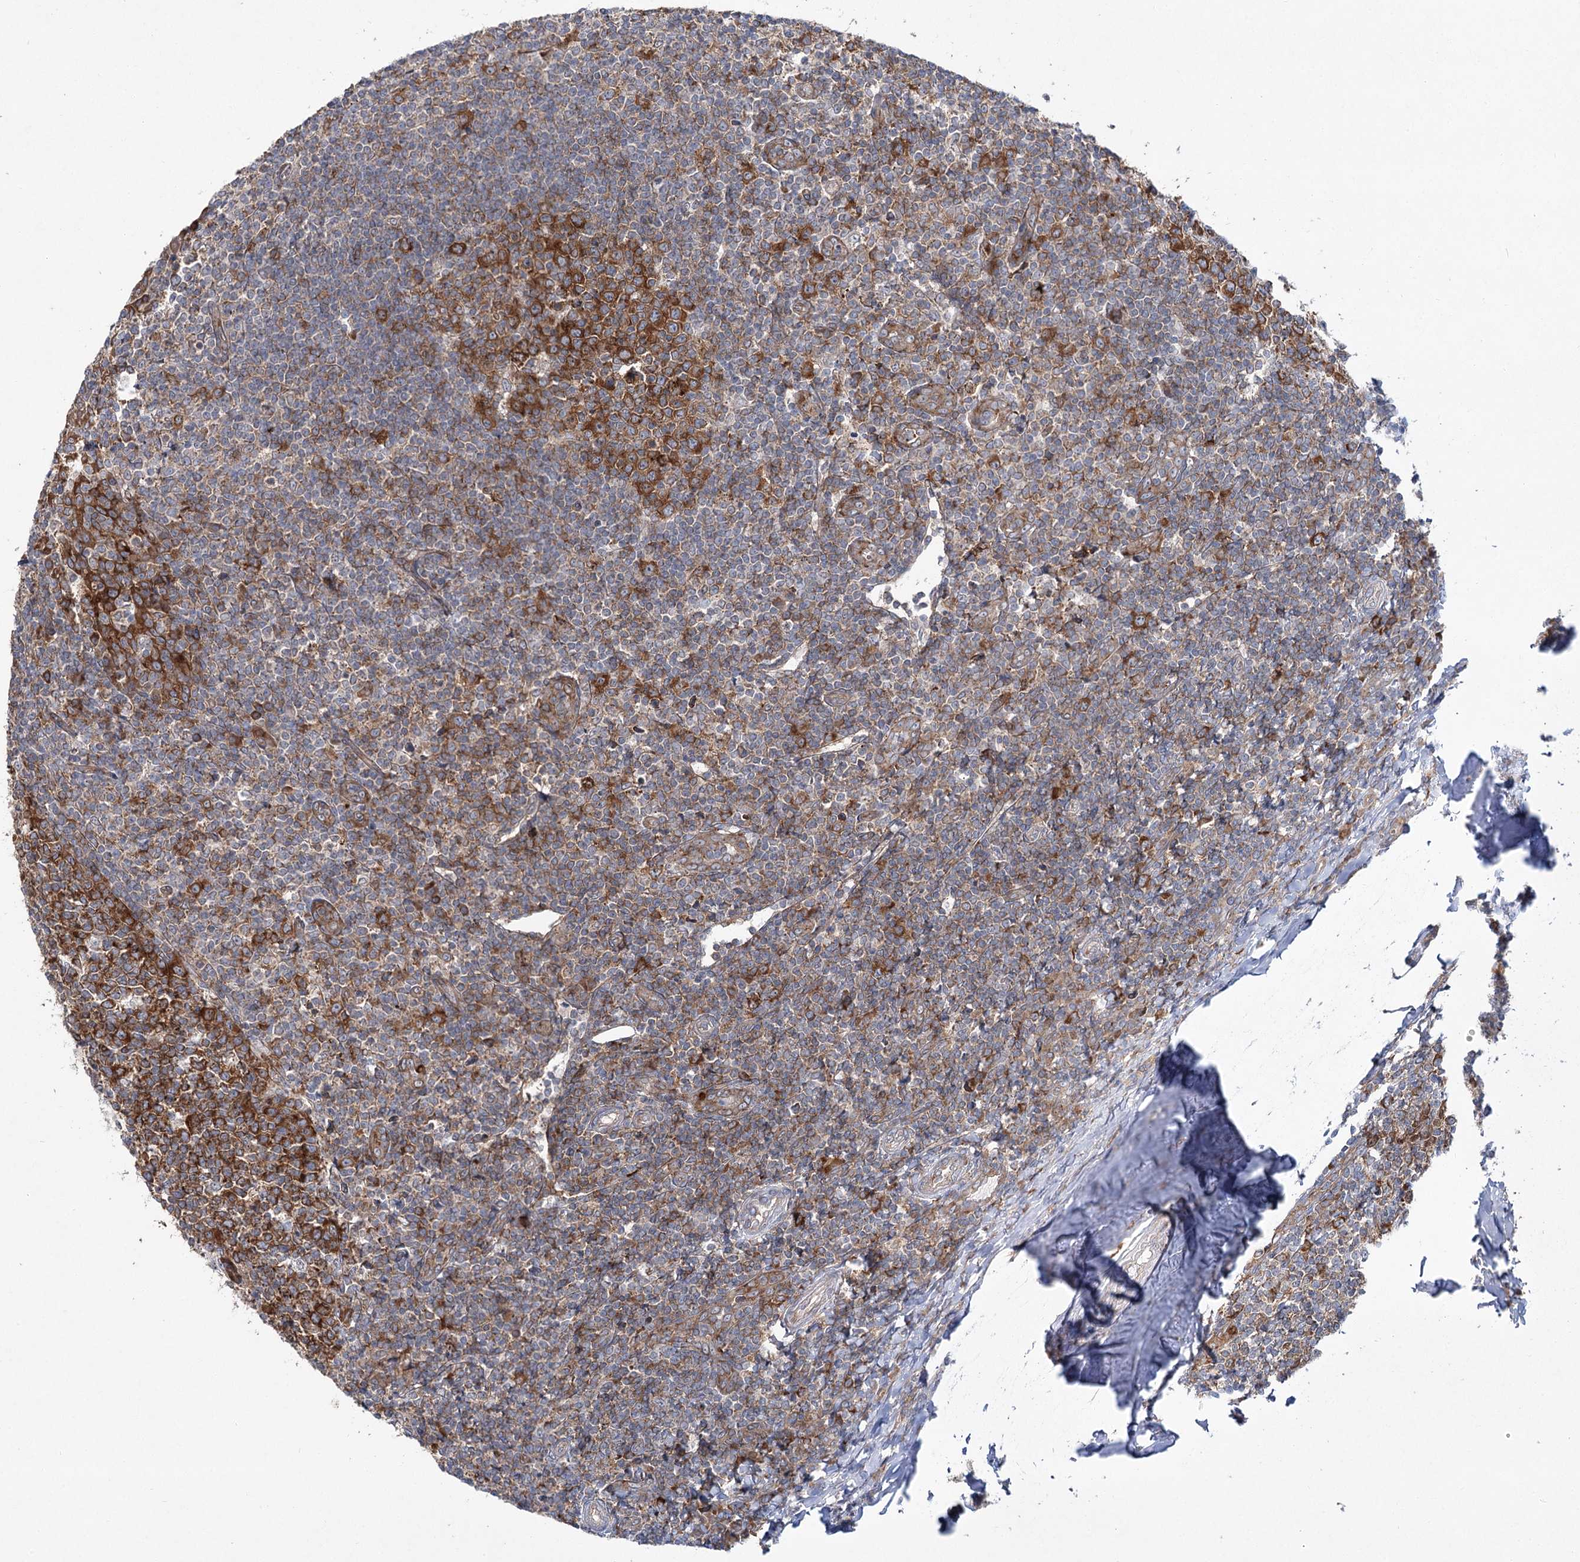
{"staining": {"intensity": "strong", "quantity": "25%-75%", "location": "cytoplasmic/membranous"}, "tissue": "tonsil", "cell_type": "Germinal center cells", "image_type": "normal", "snomed": [{"axis": "morphology", "description": "Normal tissue, NOS"}, {"axis": "topography", "description": "Tonsil"}], "caption": "Immunohistochemical staining of normal tonsil demonstrates 25%-75% levels of strong cytoplasmic/membranous protein staining in about 25%-75% of germinal center cells. (IHC, brightfield microscopy, high magnification).", "gene": "VWA2", "patient": {"sex": "female", "age": 19}}